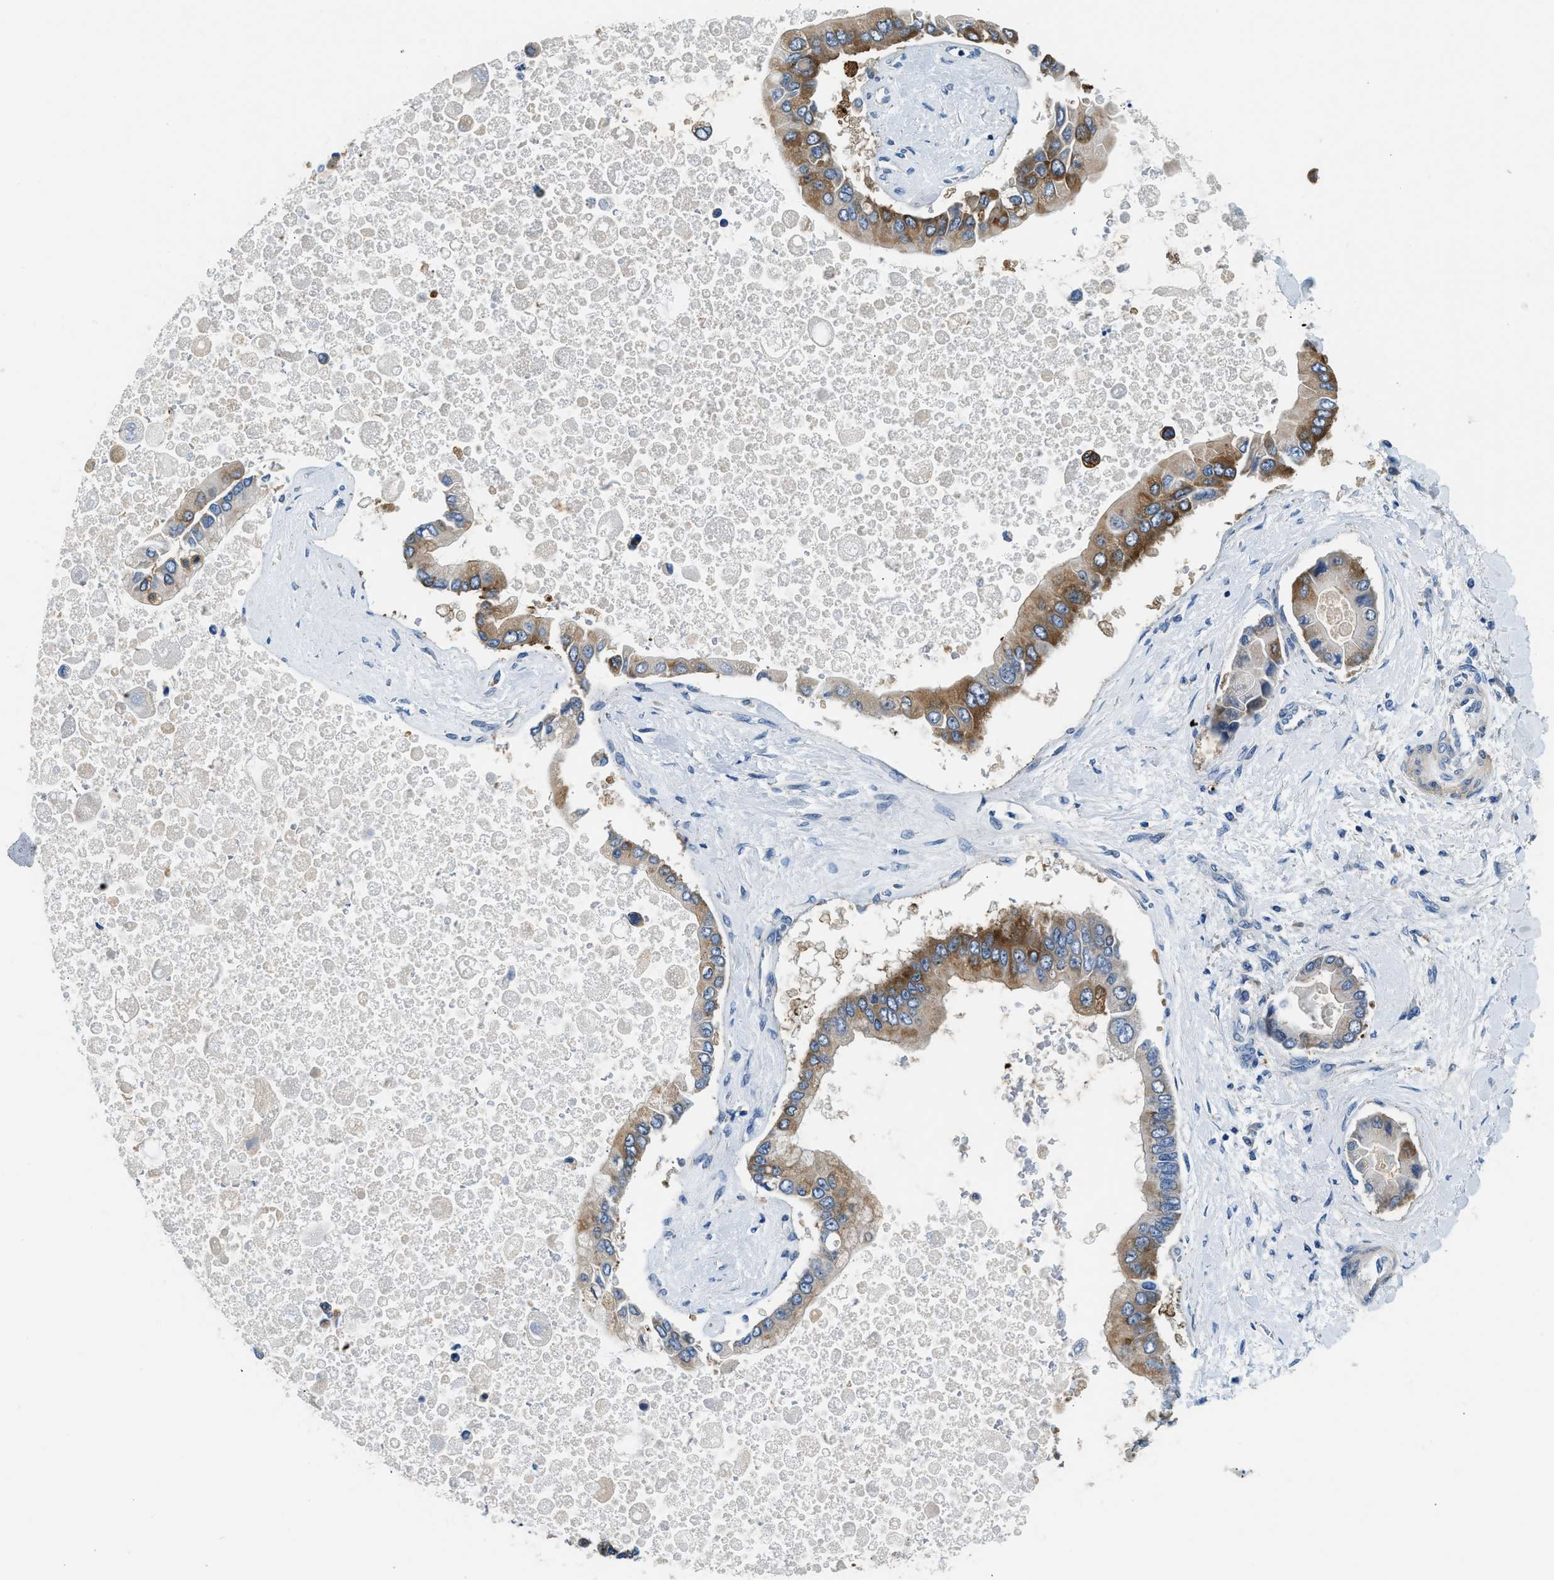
{"staining": {"intensity": "moderate", "quantity": ">75%", "location": "cytoplasmic/membranous"}, "tissue": "liver cancer", "cell_type": "Tumor cells", "image_type": "cancer", "snomed": [{"axis": "morphology", "description": "Cholangiocarcinoma"}, {"axis": "topography", "description": "Liver"}], "caption": "This image displays liver cholangiocarcinoma stained with IHC to label a protein in brown. The cytoplasmic/membranous of tumor cells show moderate positivity for the protein. Nuclei are counter-stained blue.", "gene": "LPIN2", "patient": {"sex": "male", "age": 50}}